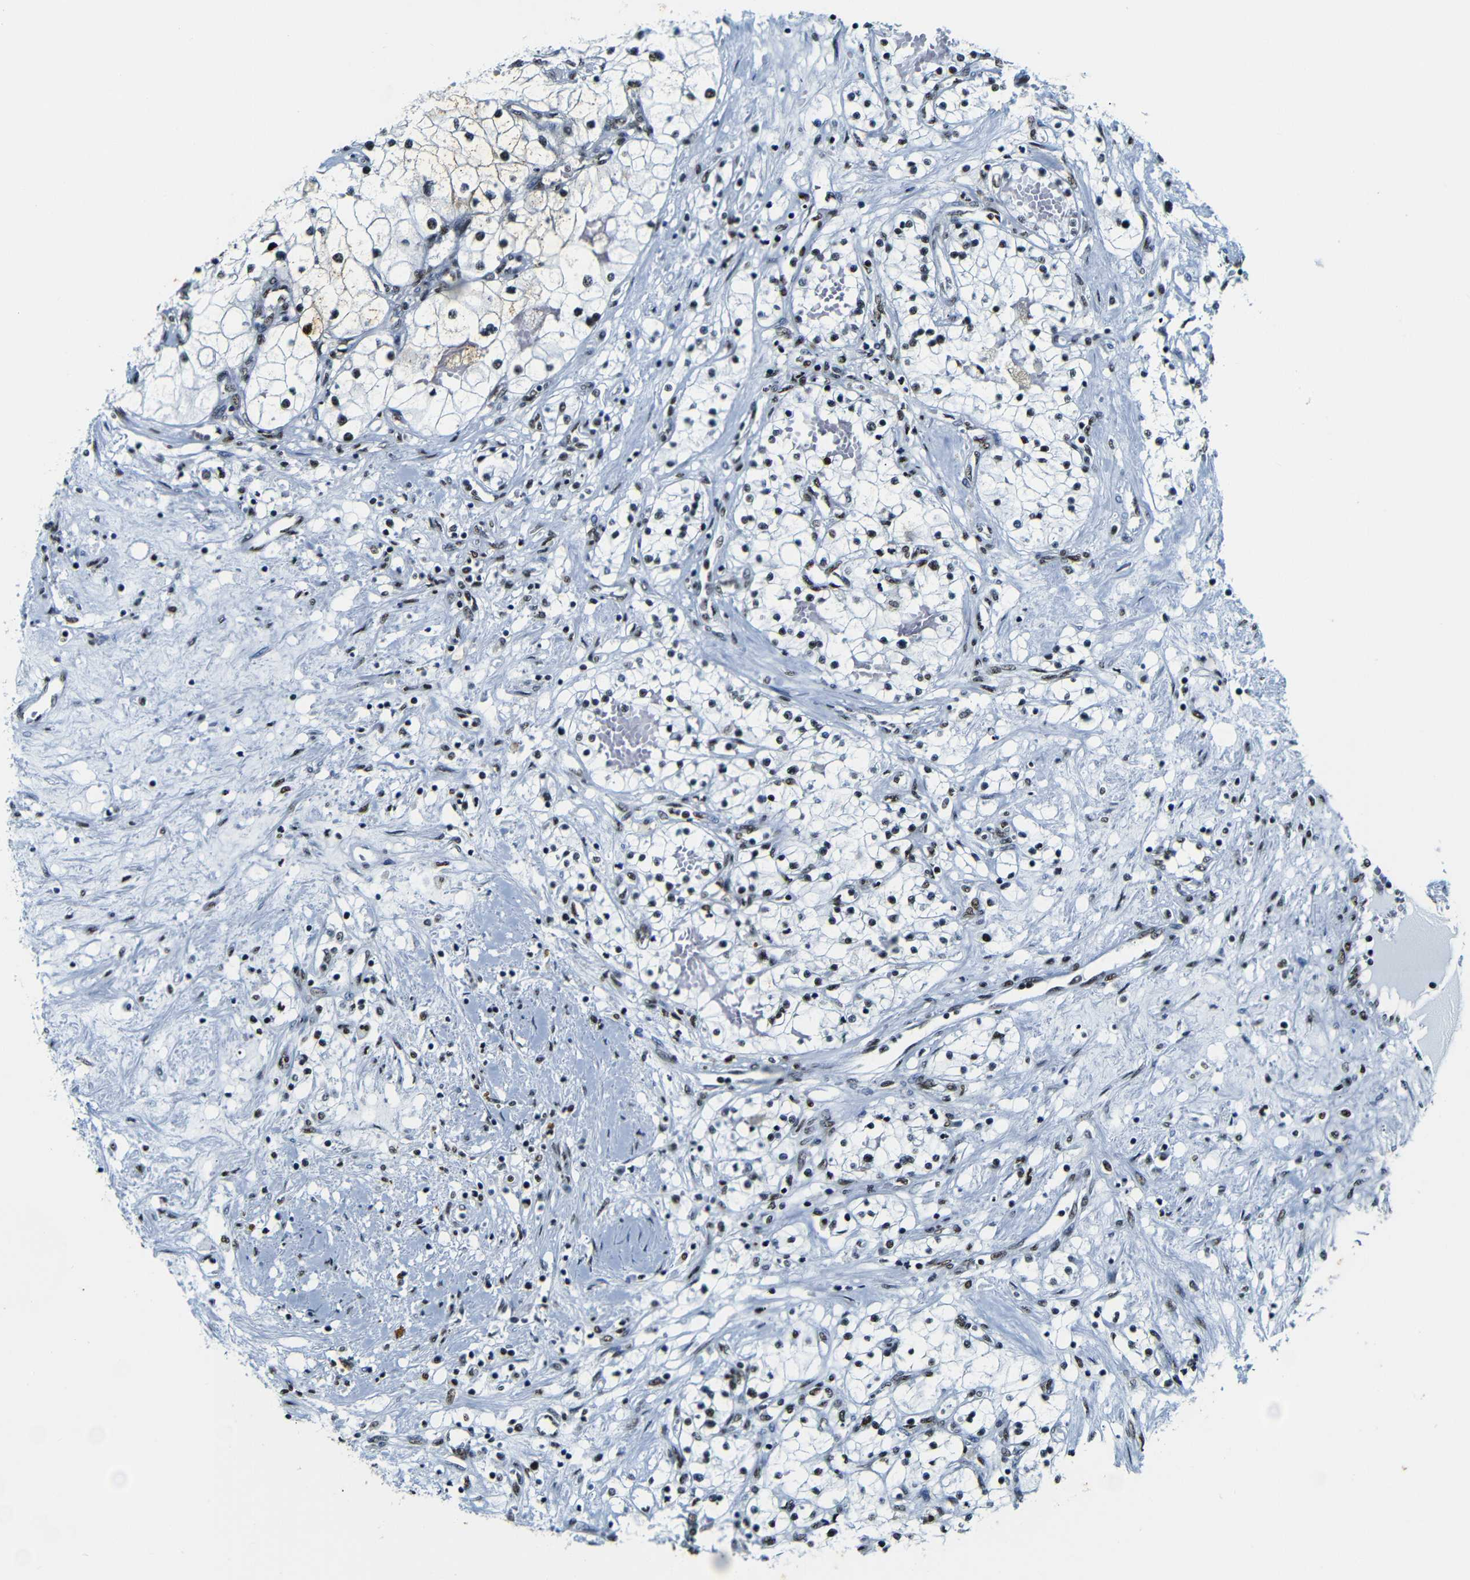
{"staining": {"intensity": "strong", "quantity": "25%-75%", "location": "nuclear"}, "tissue": "renal cancer", "cell_type": "Tumor cells", "image_type": "cancer", "snomed": [{"axis": "morphology", "description": "Adenocarcinoma, NOS"}, {"axis": "topography", "description": "Kidney"}], "caption": "Immunohistochemical staining of adenocarcinoma (renal) exhibits high levels of strong nuclear protein expression in about 25%-75% of tumor cells.", "gene": "SRSF1", "patient": {"sex": "male", "age": 68}}